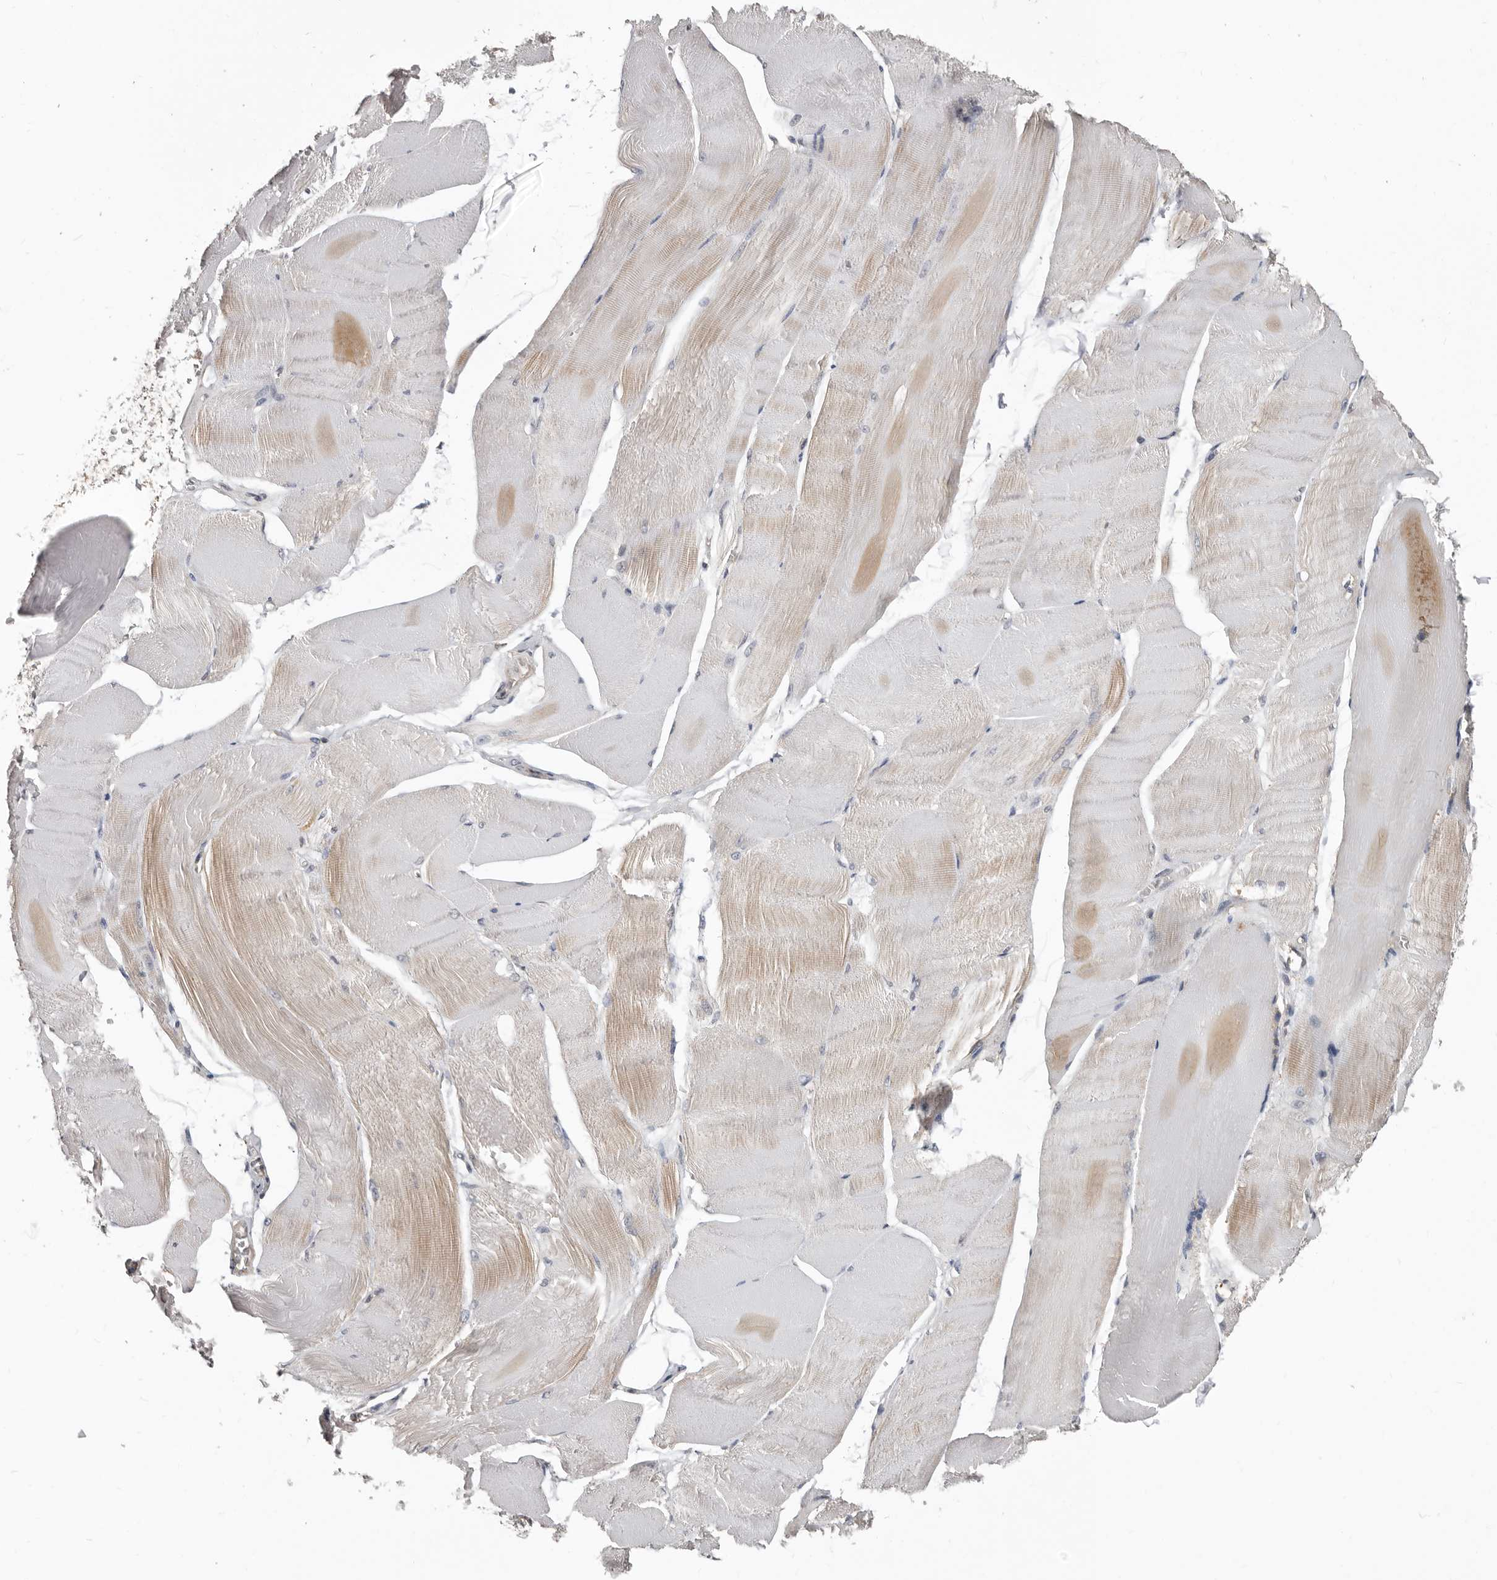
{"staining": {"intensity": "weak", "quantity": "<25%", "location": "cytoplasmic/membranous"}, "tissue": "skeletal muscle", "cell_type": "Myocytes", "image_type": "normal", "snomed": [{"axis": "morphology", "description": "Normal tissue, NOS"}, {"axis": "morphology", "description": "Basal cell carcinoma"}, {"axis": "topography", "description": "Skeletal muscle"}], "caption": "Immunohistochemistry (IHC) of benign skeletal muscle displays no staining in myocytes.", "gene": "MRPL18", "patient": {"sex": "female", "age": 64}}